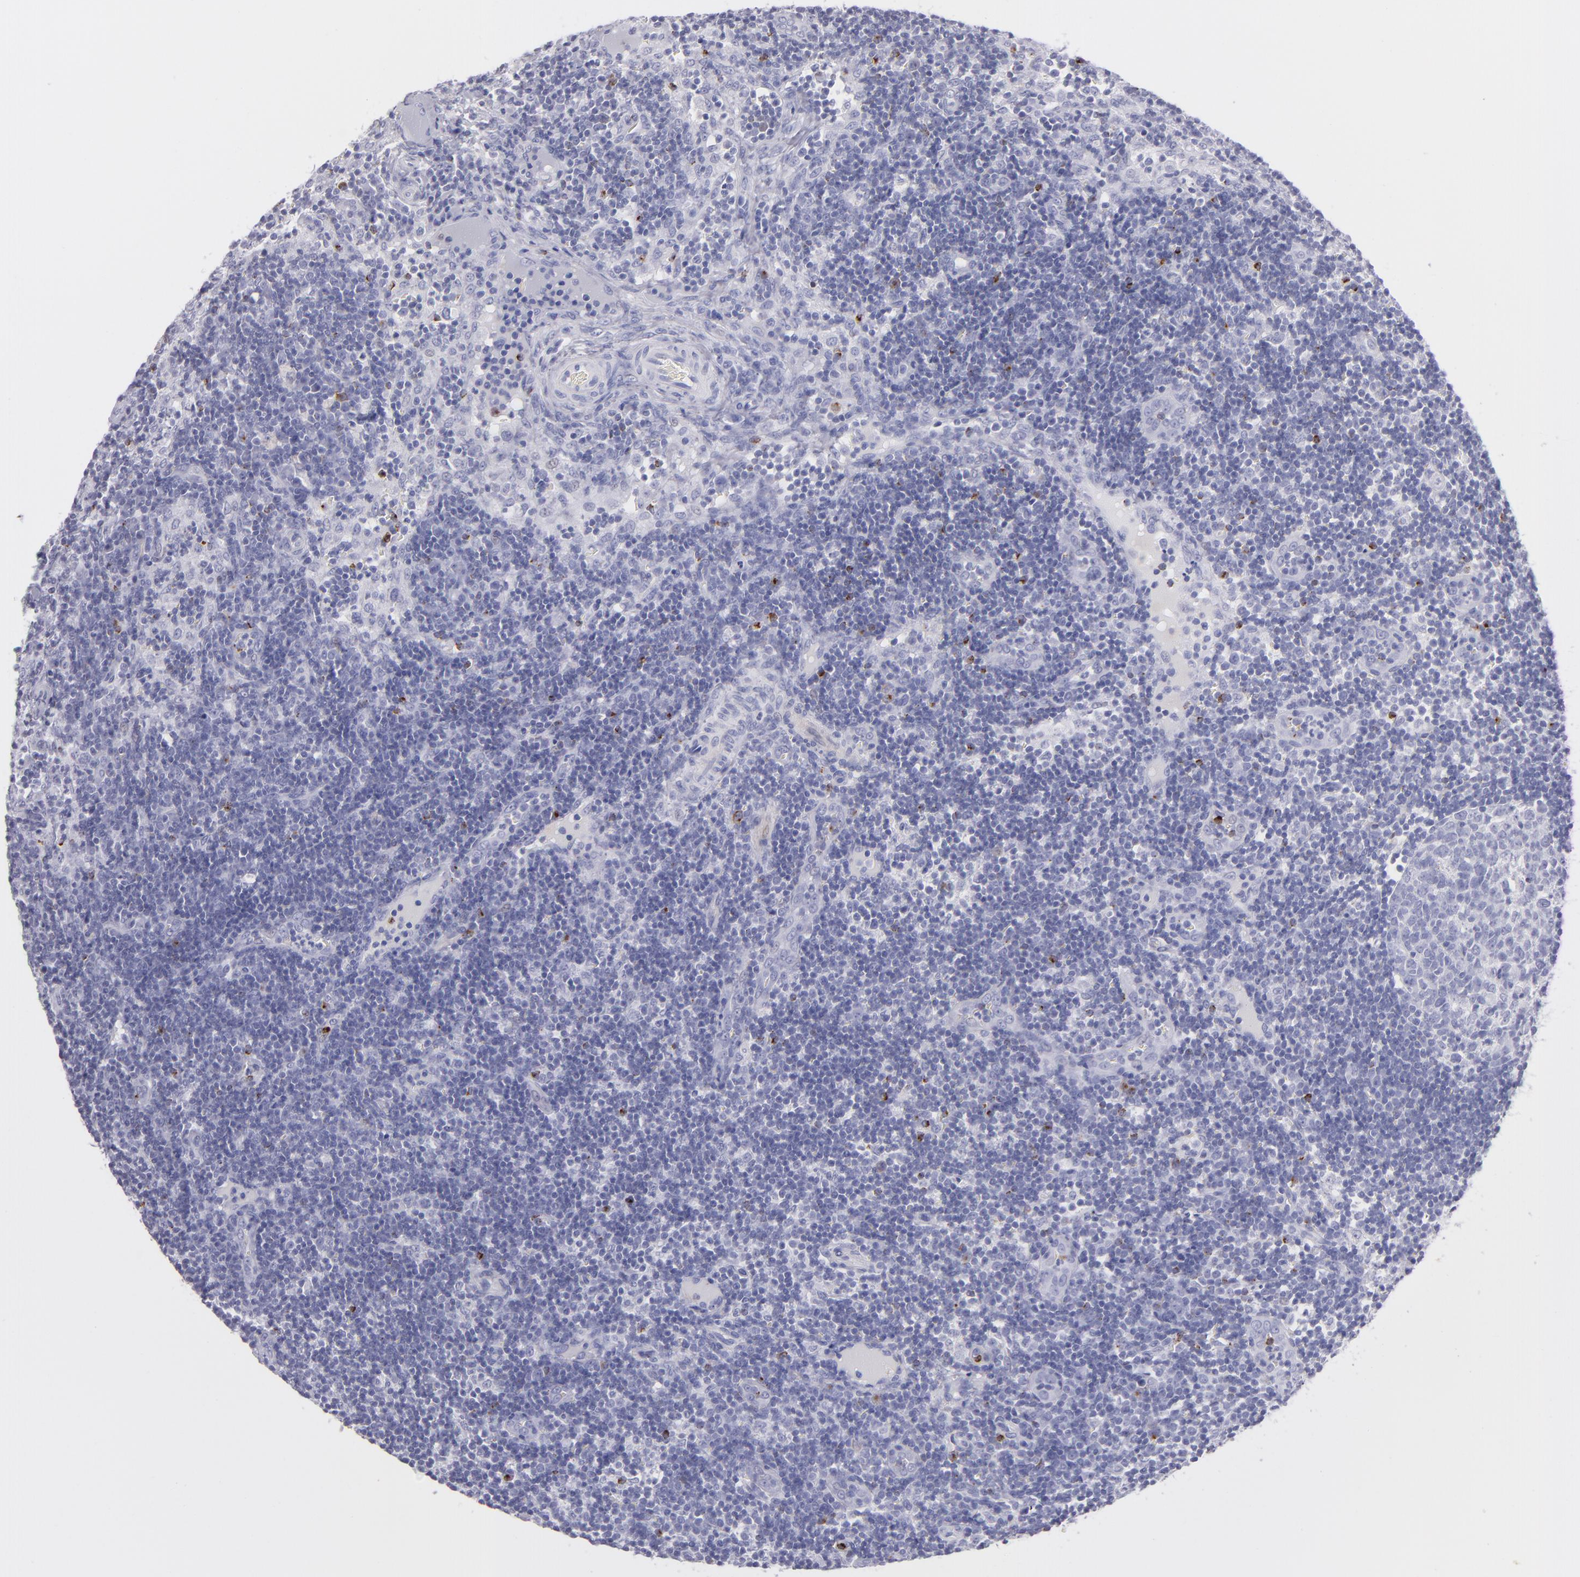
{"staining": {"intensity": "negative", "quantity": "none", "location": "none"}, "tissue": "lymph node", "cell_type": "Germinal center cells", "image_type": "normal", "snomed": [{"axis": "morphology", "description": "Normal tissue, NOS"}, {"axis": "morphology", "description": "Inflammation, NOS"}, {"axis": "topography", "description": "Lymph node"}, {"axis": "topography", "description": "Salivary gland"}], "caption": "Germinal center cells are negative for brown protein staining in normal lymph node. Brightfield microscopy of IHC stained with DAB (3,3'-diaminobenzidine) (brown) and hematoxylin (blue), captured at high magnification.", "gene": "PRF1", "patient": {"sex": "male", "age": 3}}